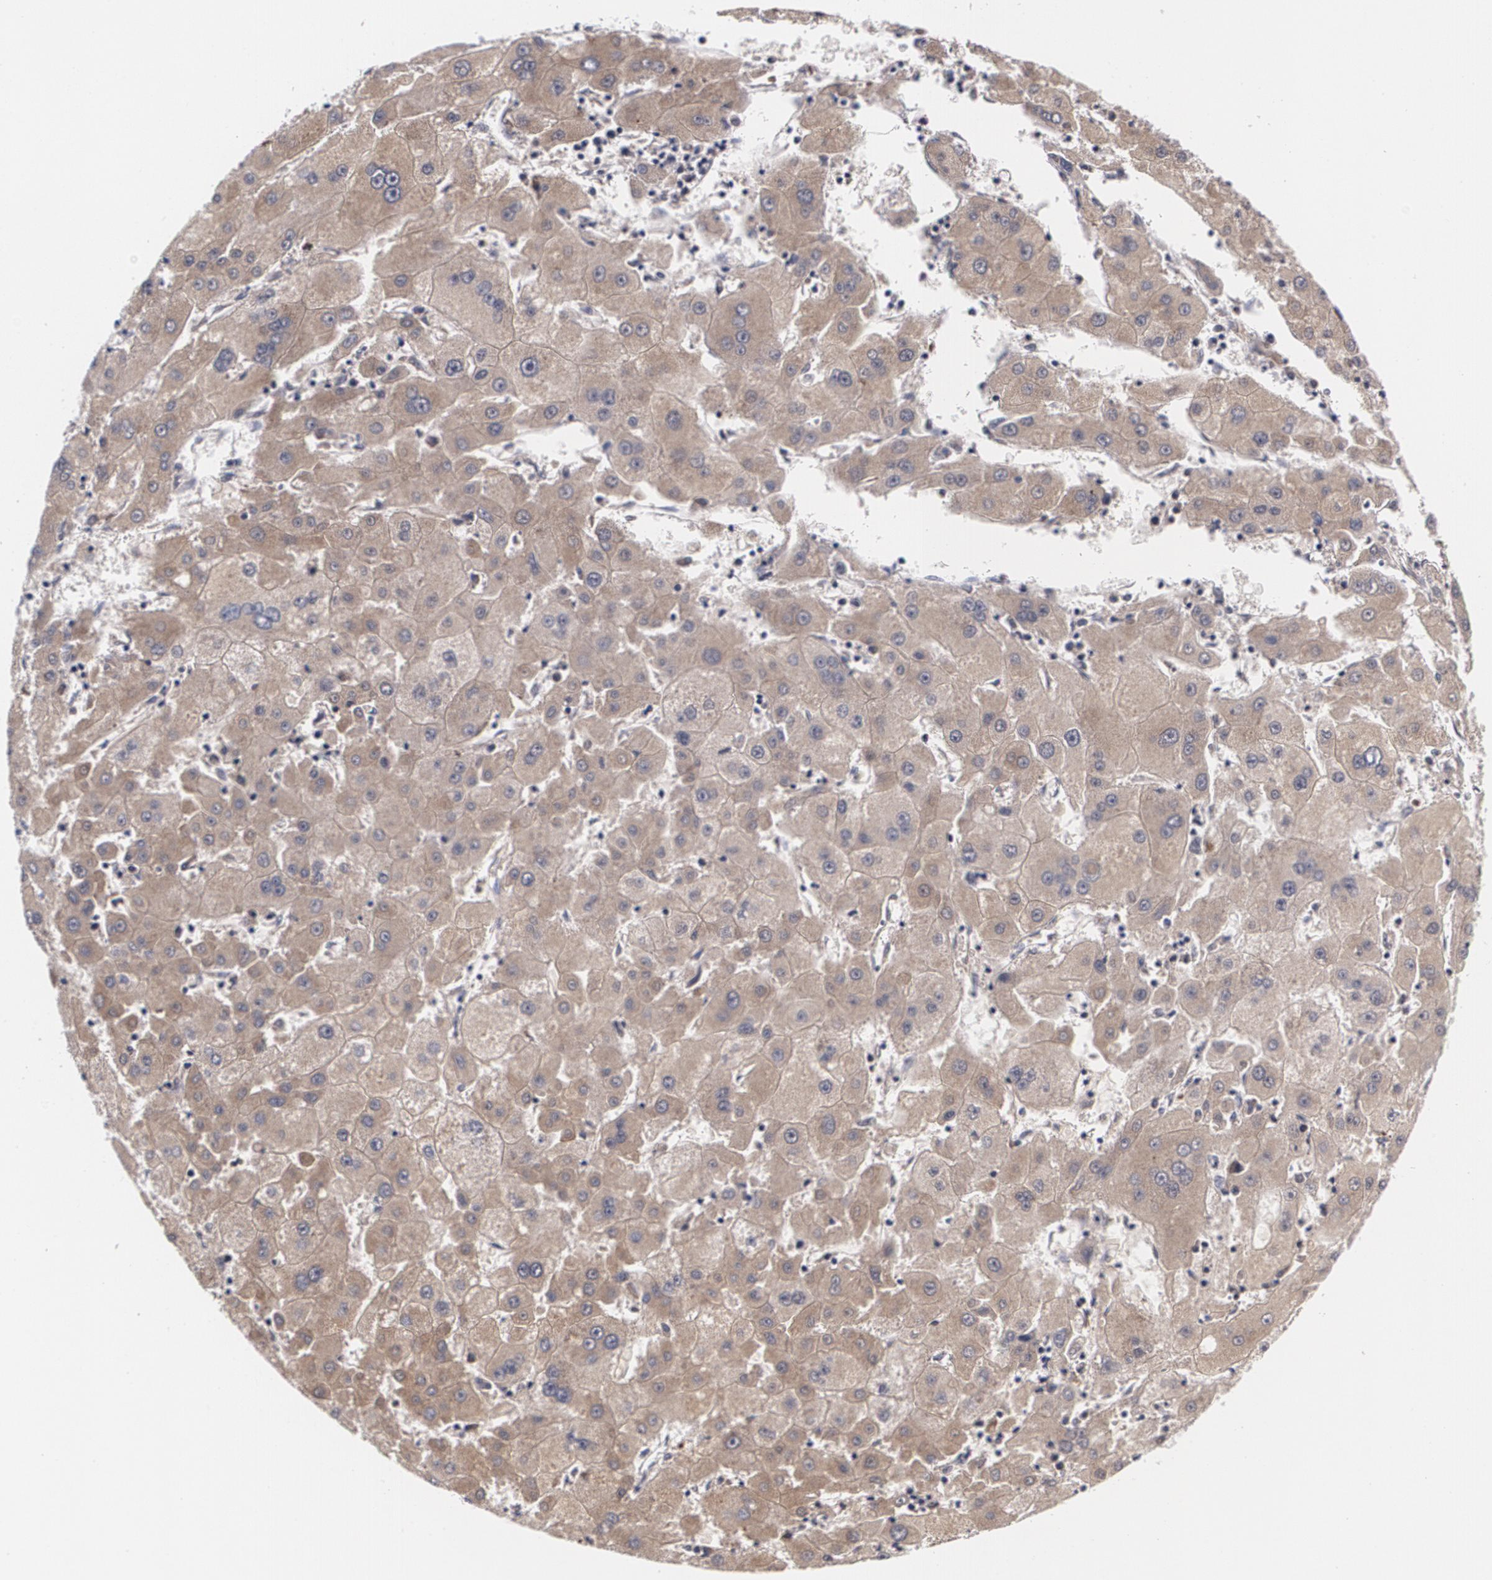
{"staining": {"intensity": "moderate", "quantity": ">75%", "location": "cytoplasmic/membranous"}, "tissue": "liver cancer", "cell_type": "Tumor cells", "image_type": "cancer", "snomed": [{"axis": "morphology", "description": "Carcinoma, Hepatocellular, NOS"}, {"axis": "topography", "description": "Liver"}], "caption": "There is medium levels of moderate cytoplasmic/membranous expression in tumor cells of liver cancer (hepatocellular carcinoma), as demonstrated by immunohistochemical staining (brown color).", "gene": "MVP", "patient": {"sex": "male", "age": 72}}